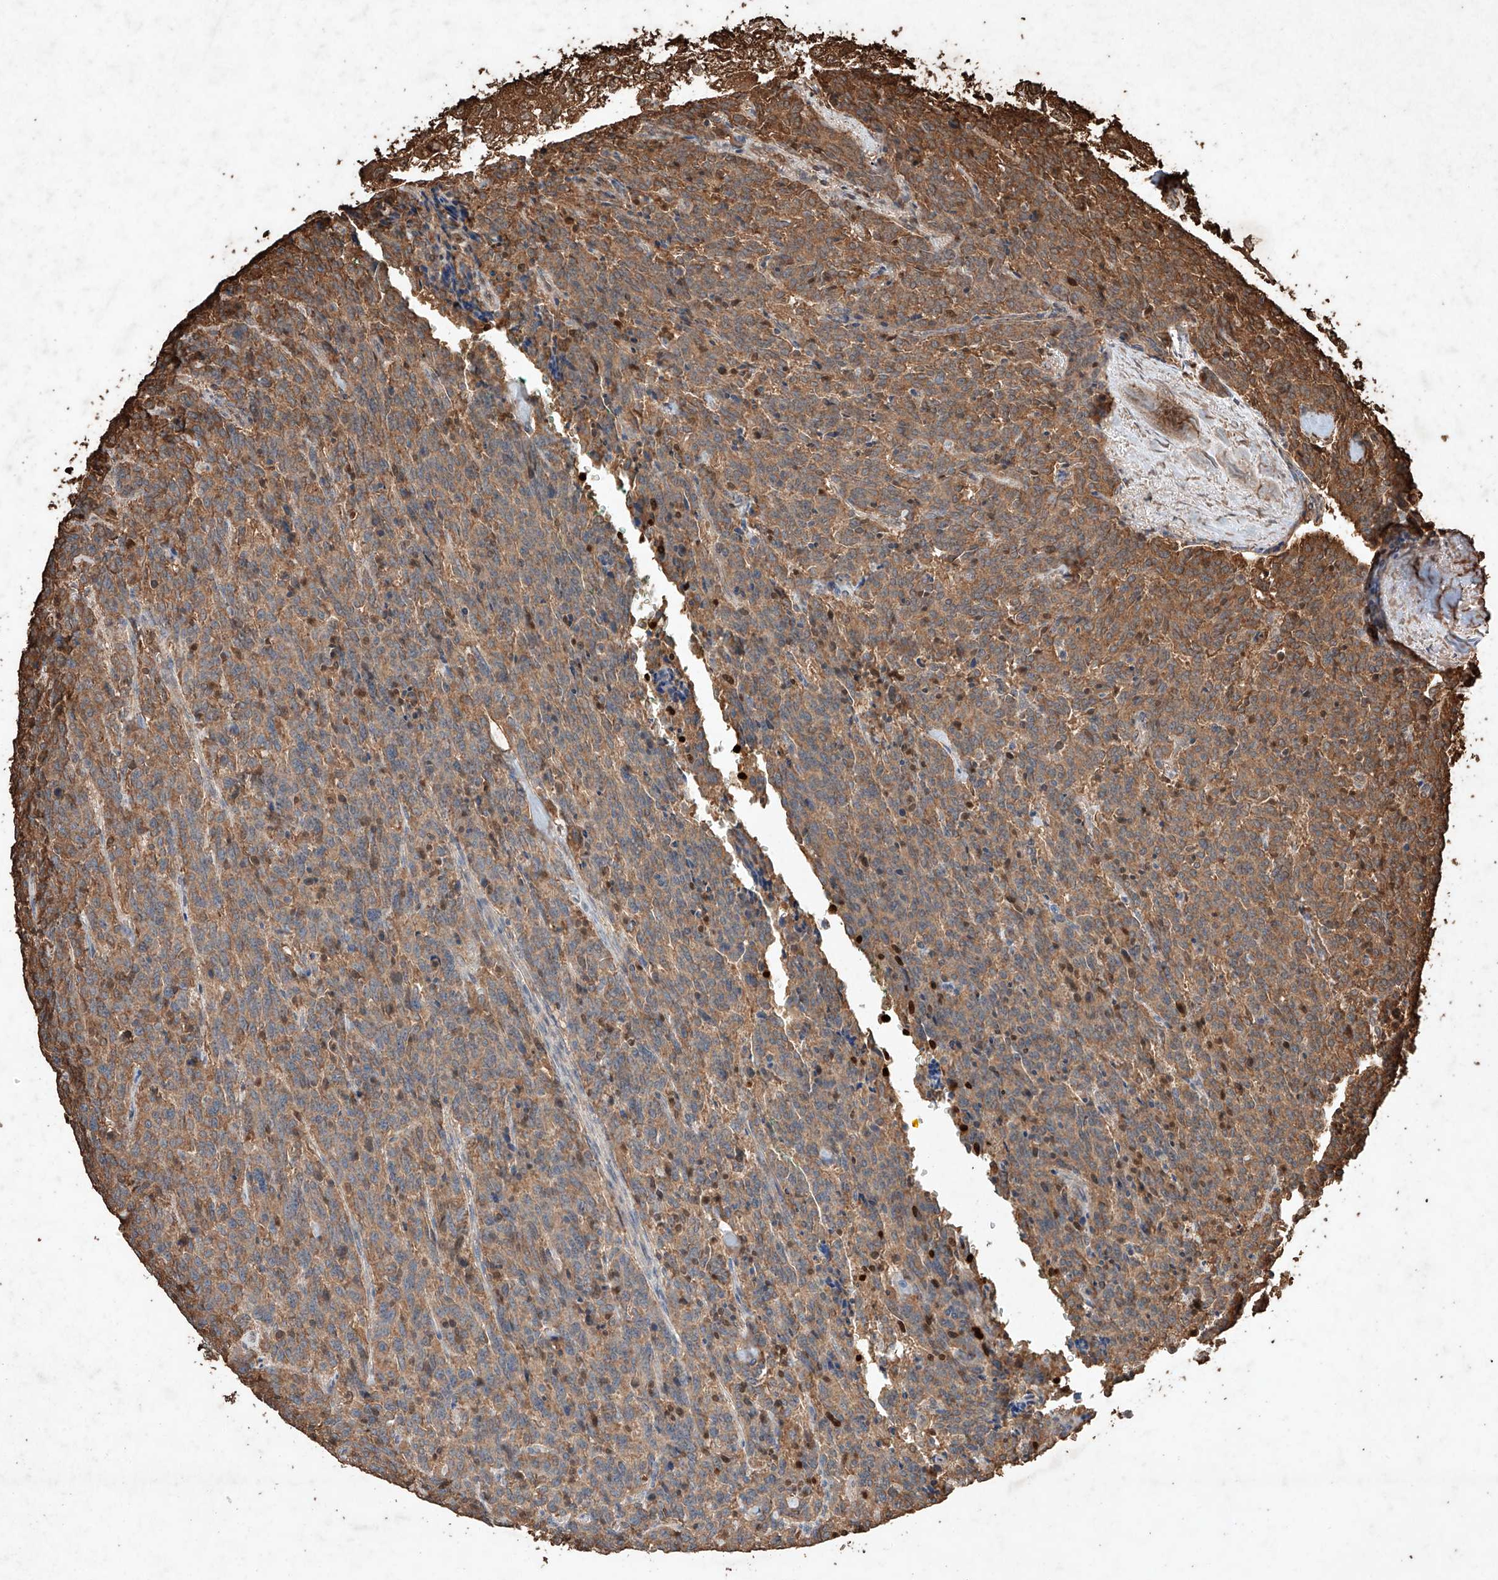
{"staining": {"intensity": "moderate", "quantity": ">75%", "location": "cytoplasmic/membranous"}, "tissue": "carcinoid", "cell_type": "Tumor cells", "image_type": "cancer", "snomed": [{"axis": "morphology", "description": "Carcinoid, malignant, NOS"}, {"axis": "topography", "description": "Lung"}], "caption": "Carcinoid (malignant) tissue displays moderate cytoplasmic/membranous staining in approximately >75% of tumor cells The staining is performed using DAB (3,3'-diaminobenzidine) brown chromogen to label protein expression. The nuclei are counter-stained blue using hematoxylin.", "gene": "M6PR", "patient": {"sex": "female", "age": 46}}